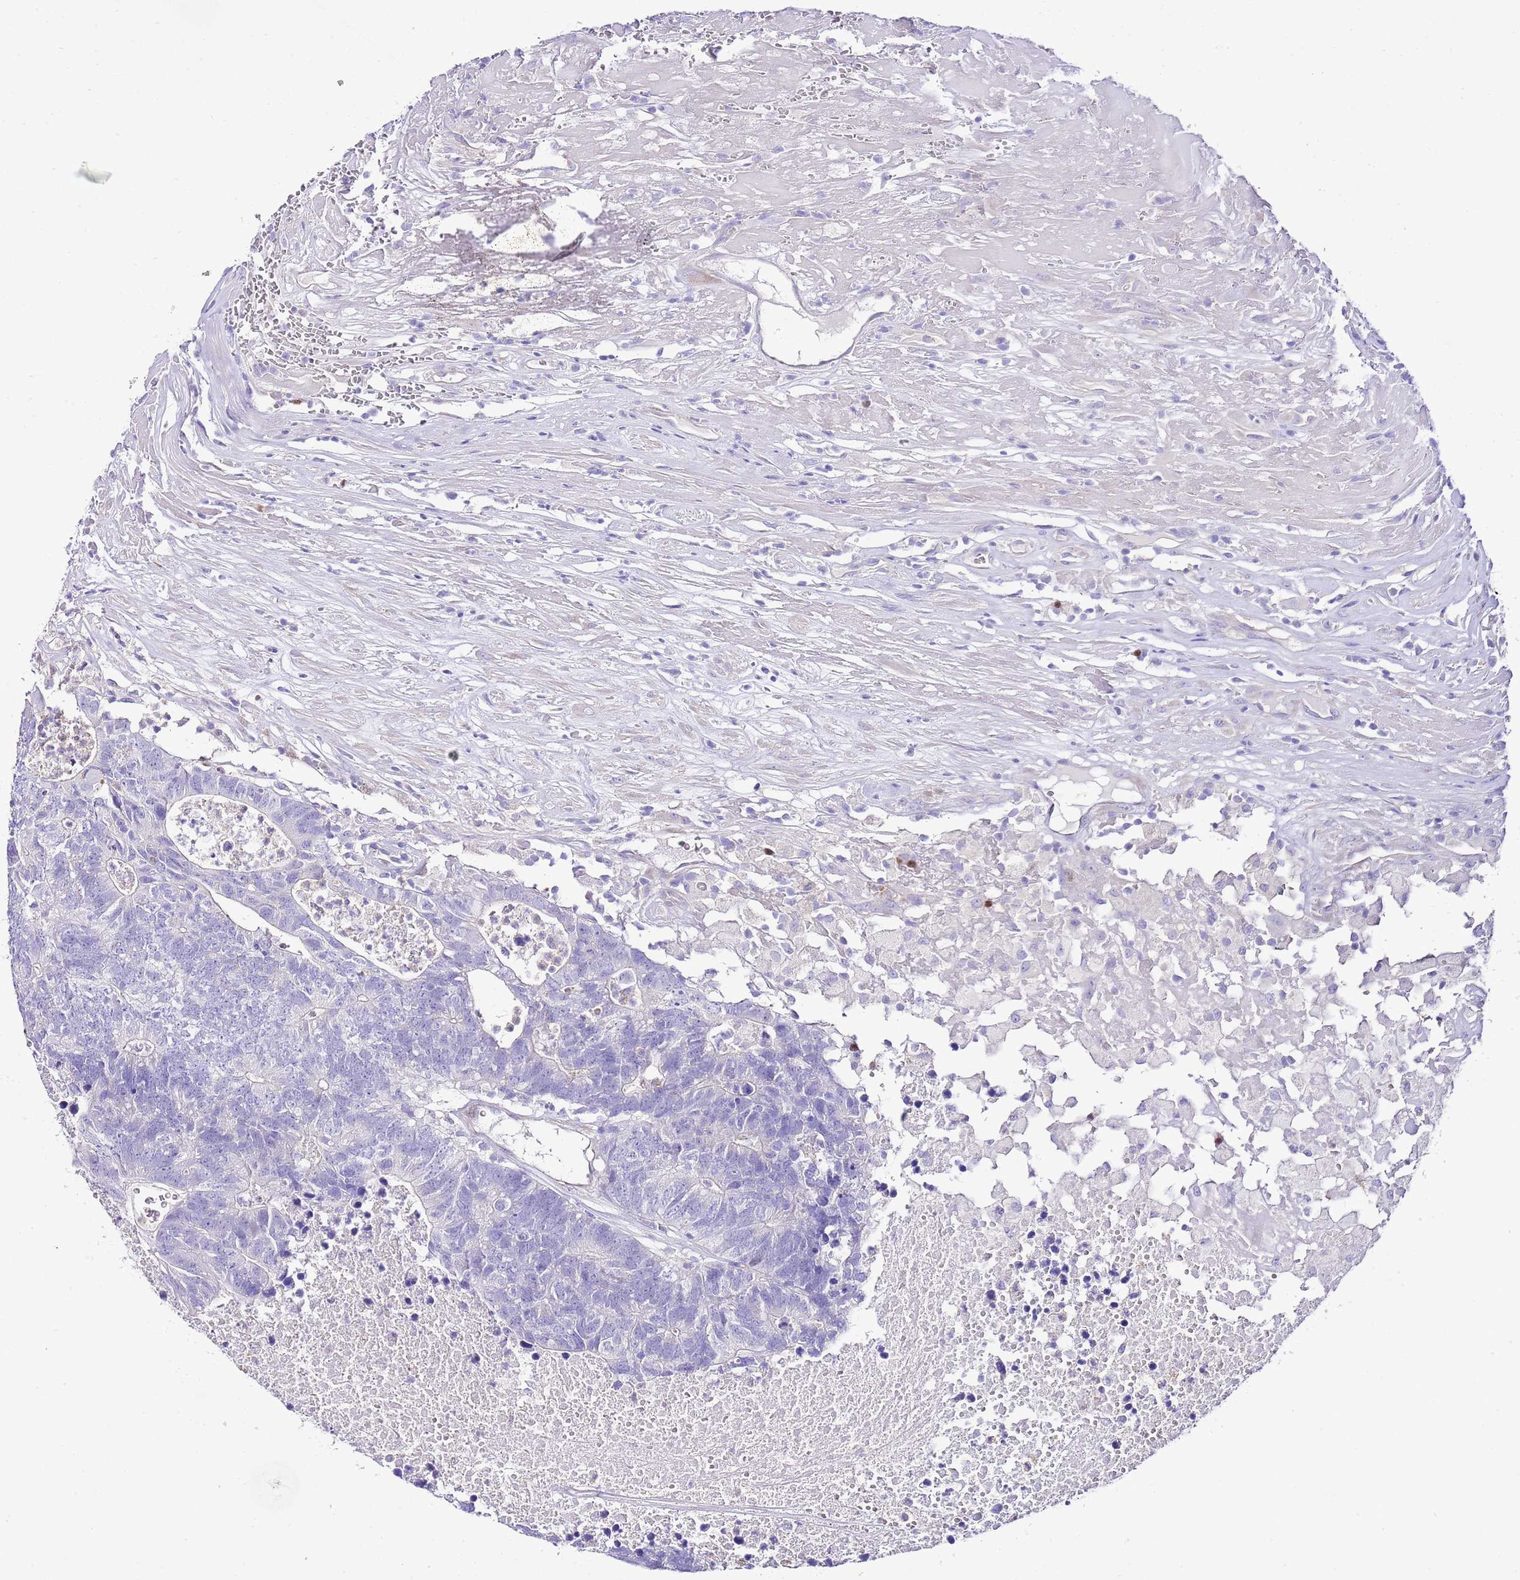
{"staining": {"intensity": "negative", "quantity": "none", "location": "none"}, "tissue": "colorectal cancer", "cell_type": "Tumor cells", "image_type": "cancer", "snomed": [{"axis": "morphology", "description": "Adenocarcinoma, NOS"}, {"axis": "topography", "description": "Colon"}], "caption": "Colorectal adenocarcinoma was stained to show a protein in brown. There is no significant expression in tumor cells.", "gene": "BHLHA15", "patient": {"sex": "female", "age": 48}}